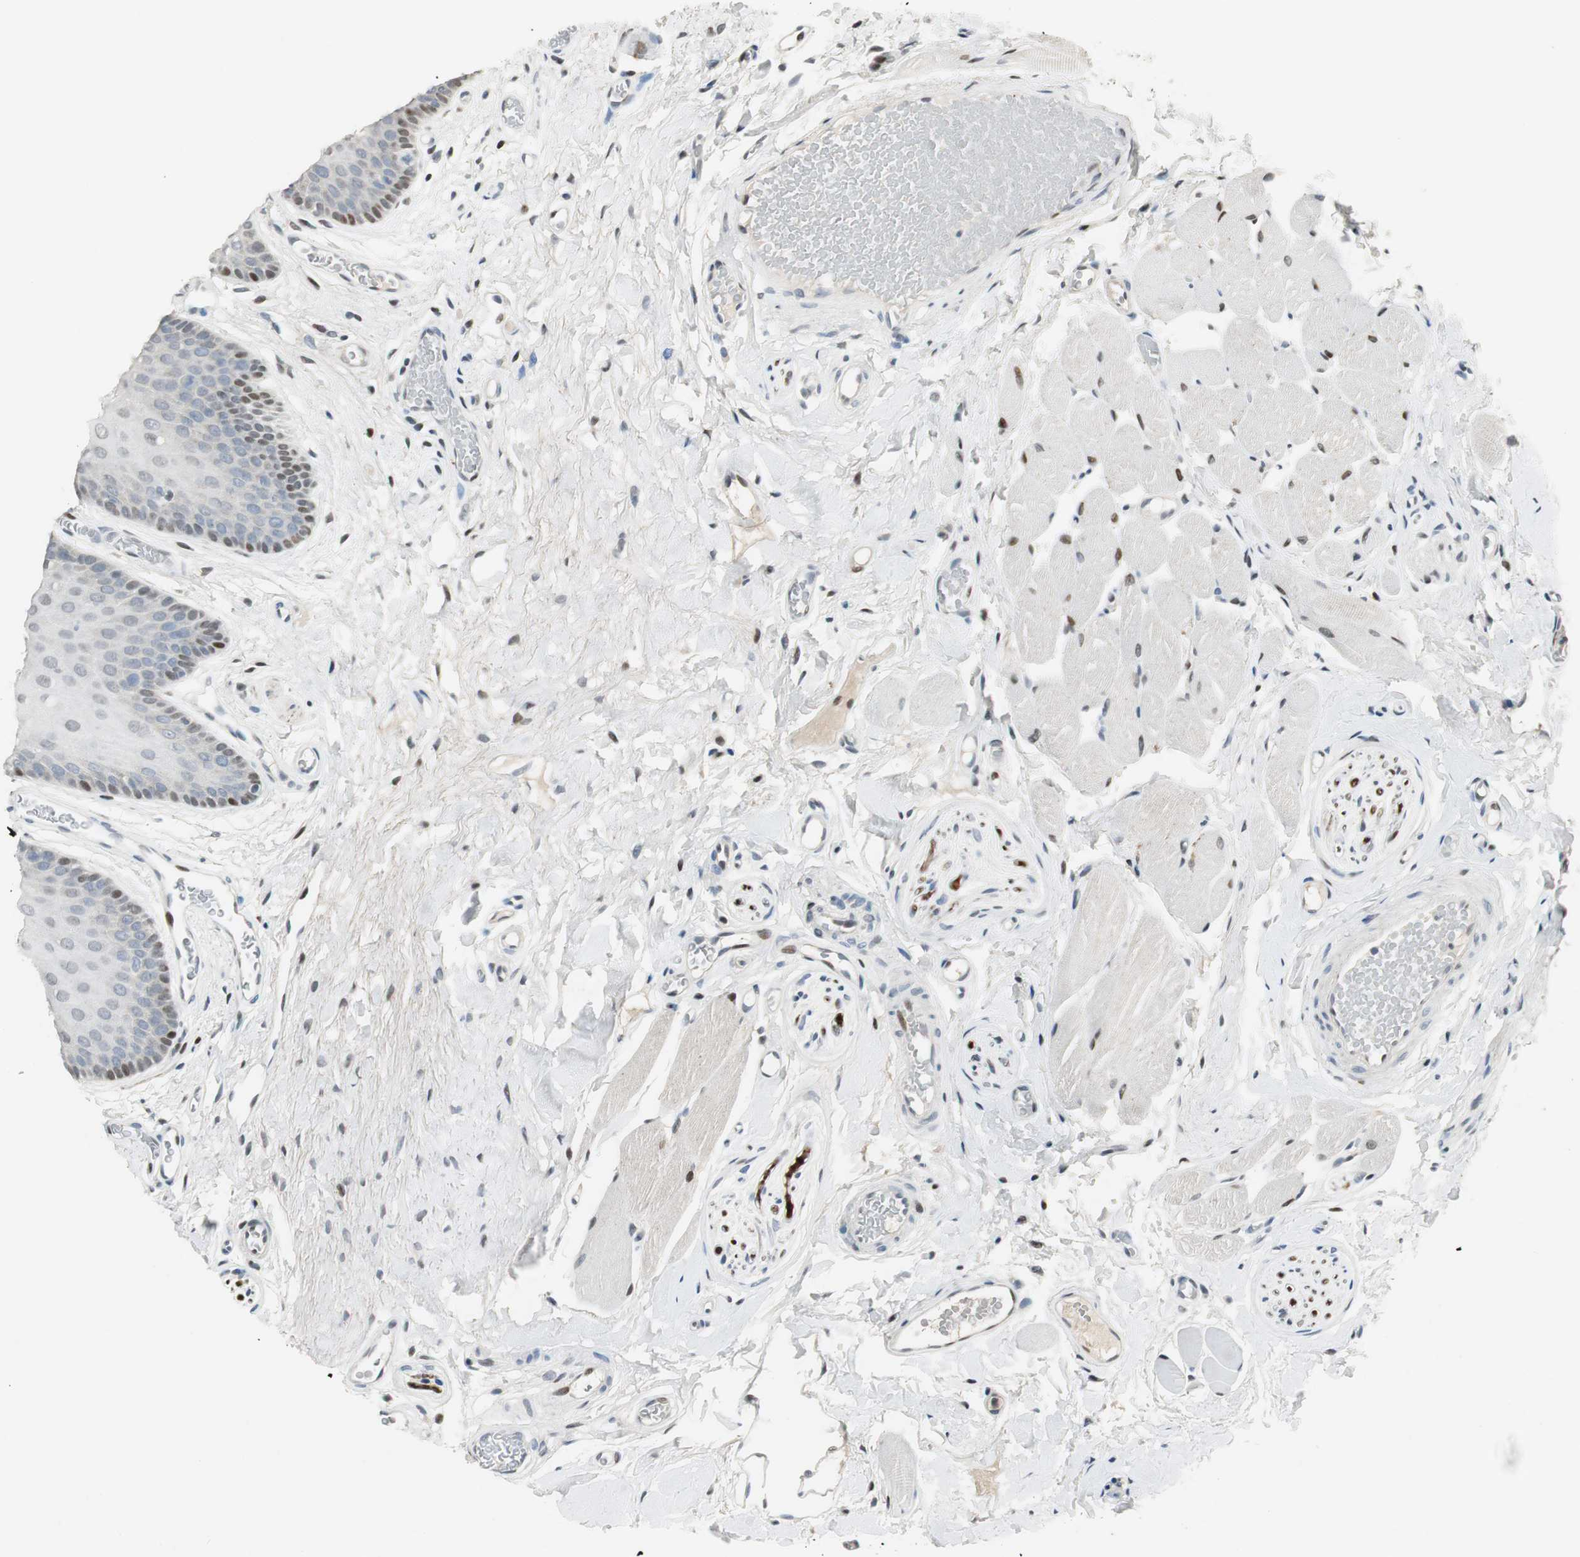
{"staining": {"intensity": "moderate", "quantity": "<25%", "location": "nuclear"}, "tissue": "oral mucosa", "cell_type": "Squamous epithelial cells", "image_type": "normal", "snomed": [{"axis": "morphology", "description": "Normal tissue, NOS"}, {"axis": "topography", "description": "Oral tissue"}], "caption": "Immunohistochemical staining of unremarkable human oral mucosa demonstrates moderate nuclear protein staining in approximately <25% of squamous epithelial cells. (Stains: DAB (3,3'-diaminobenzidine) in brown, nuclei in blue, Microscopy: brightfield microscopy at high magnification).", "gene": "AJUBA", "patient": {"sex": "male", "age": 54}}